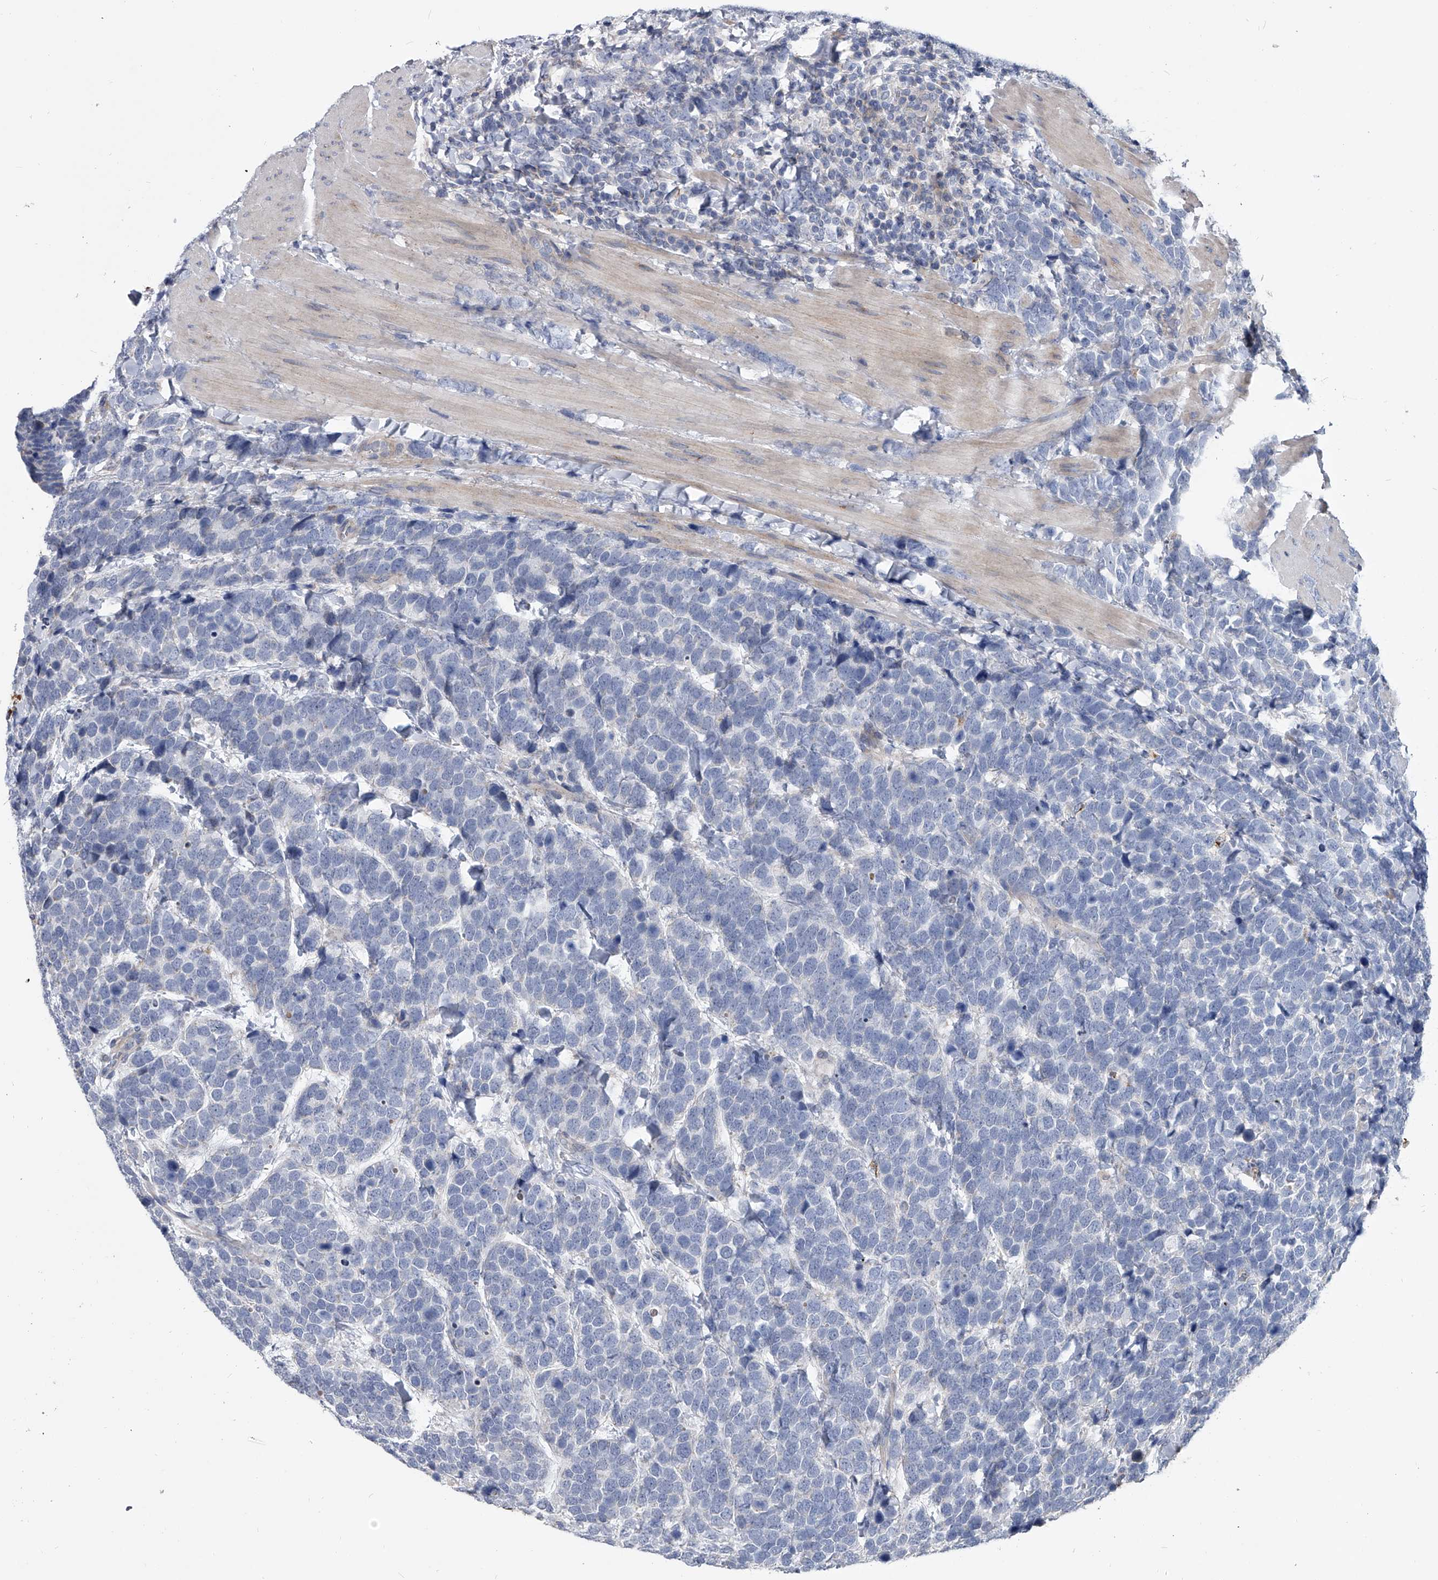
{"staining": {"intensity": "negative", "quantity": "none", "location": "none"}, "tissue": "urothelial cancer", "cell_type": "Tumor cells", "image_type": "cancer", "snomed": [{"axis": "morphology", "description": "Urothelial carcinoma, High grade"}, {"axis": "topography", "description": "Urinary bladder"}], "caption": "The histopathology image shows no significant expression in tumor cells of urothelial cancer.", "gene": "SPP1", "patient": {"sex": "female", "age": 82}}